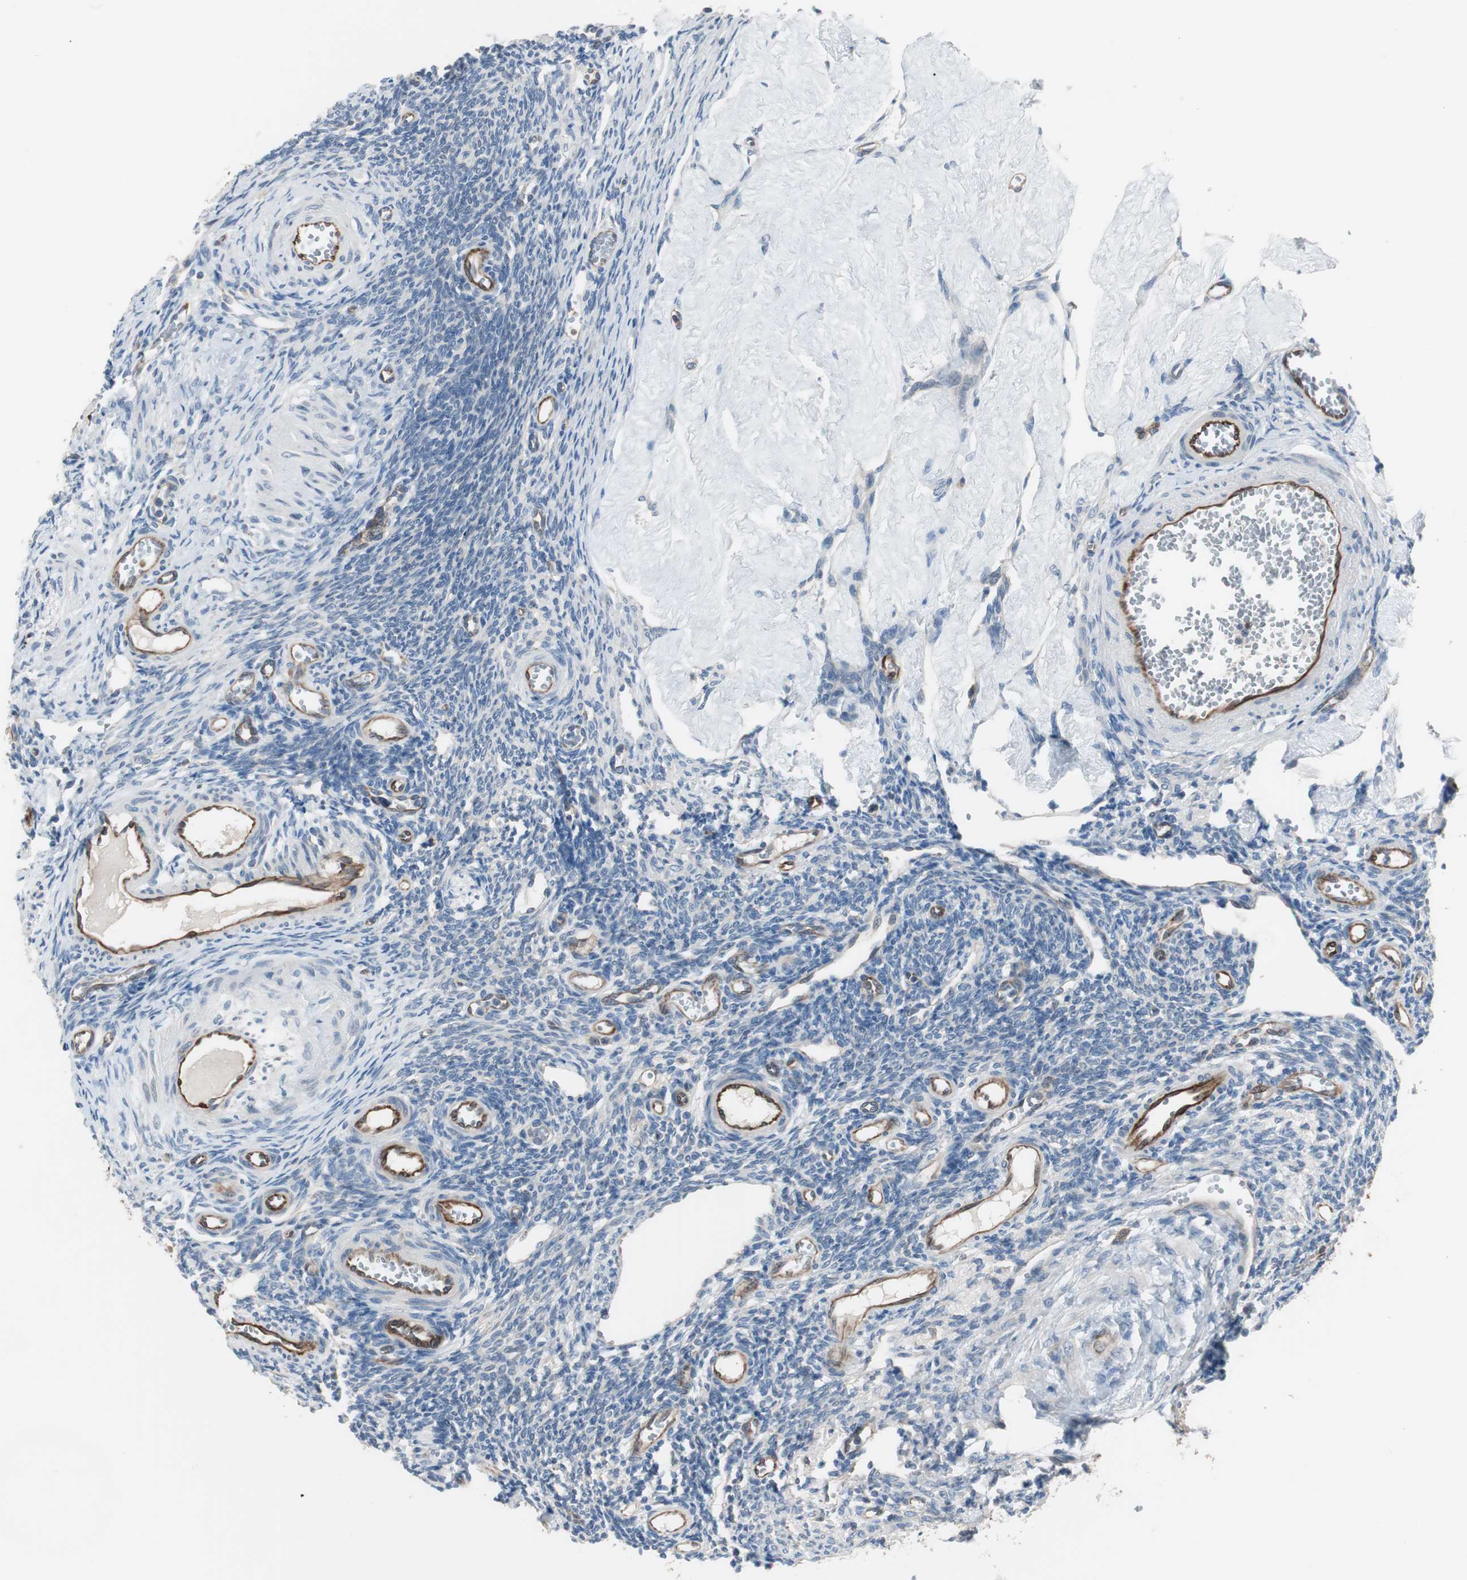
{"staining": {"intensity": "negative", "quantity": "none", "location": "none"}, "tissue": "ovary", "cell_type": "Ovarian stroma cells", "image_type": "normal", "snomed": [{"axis": "morphology", "description": "Normal tissue, NOS"}, {"axis": "topography", "description": "Ovary"}], "caption": "This is an IHC image of benign ovary. There is no staining in ovarian stroma cells.", "gene": "SWAP70", "patient": {"sex": "female", "age": 33}}